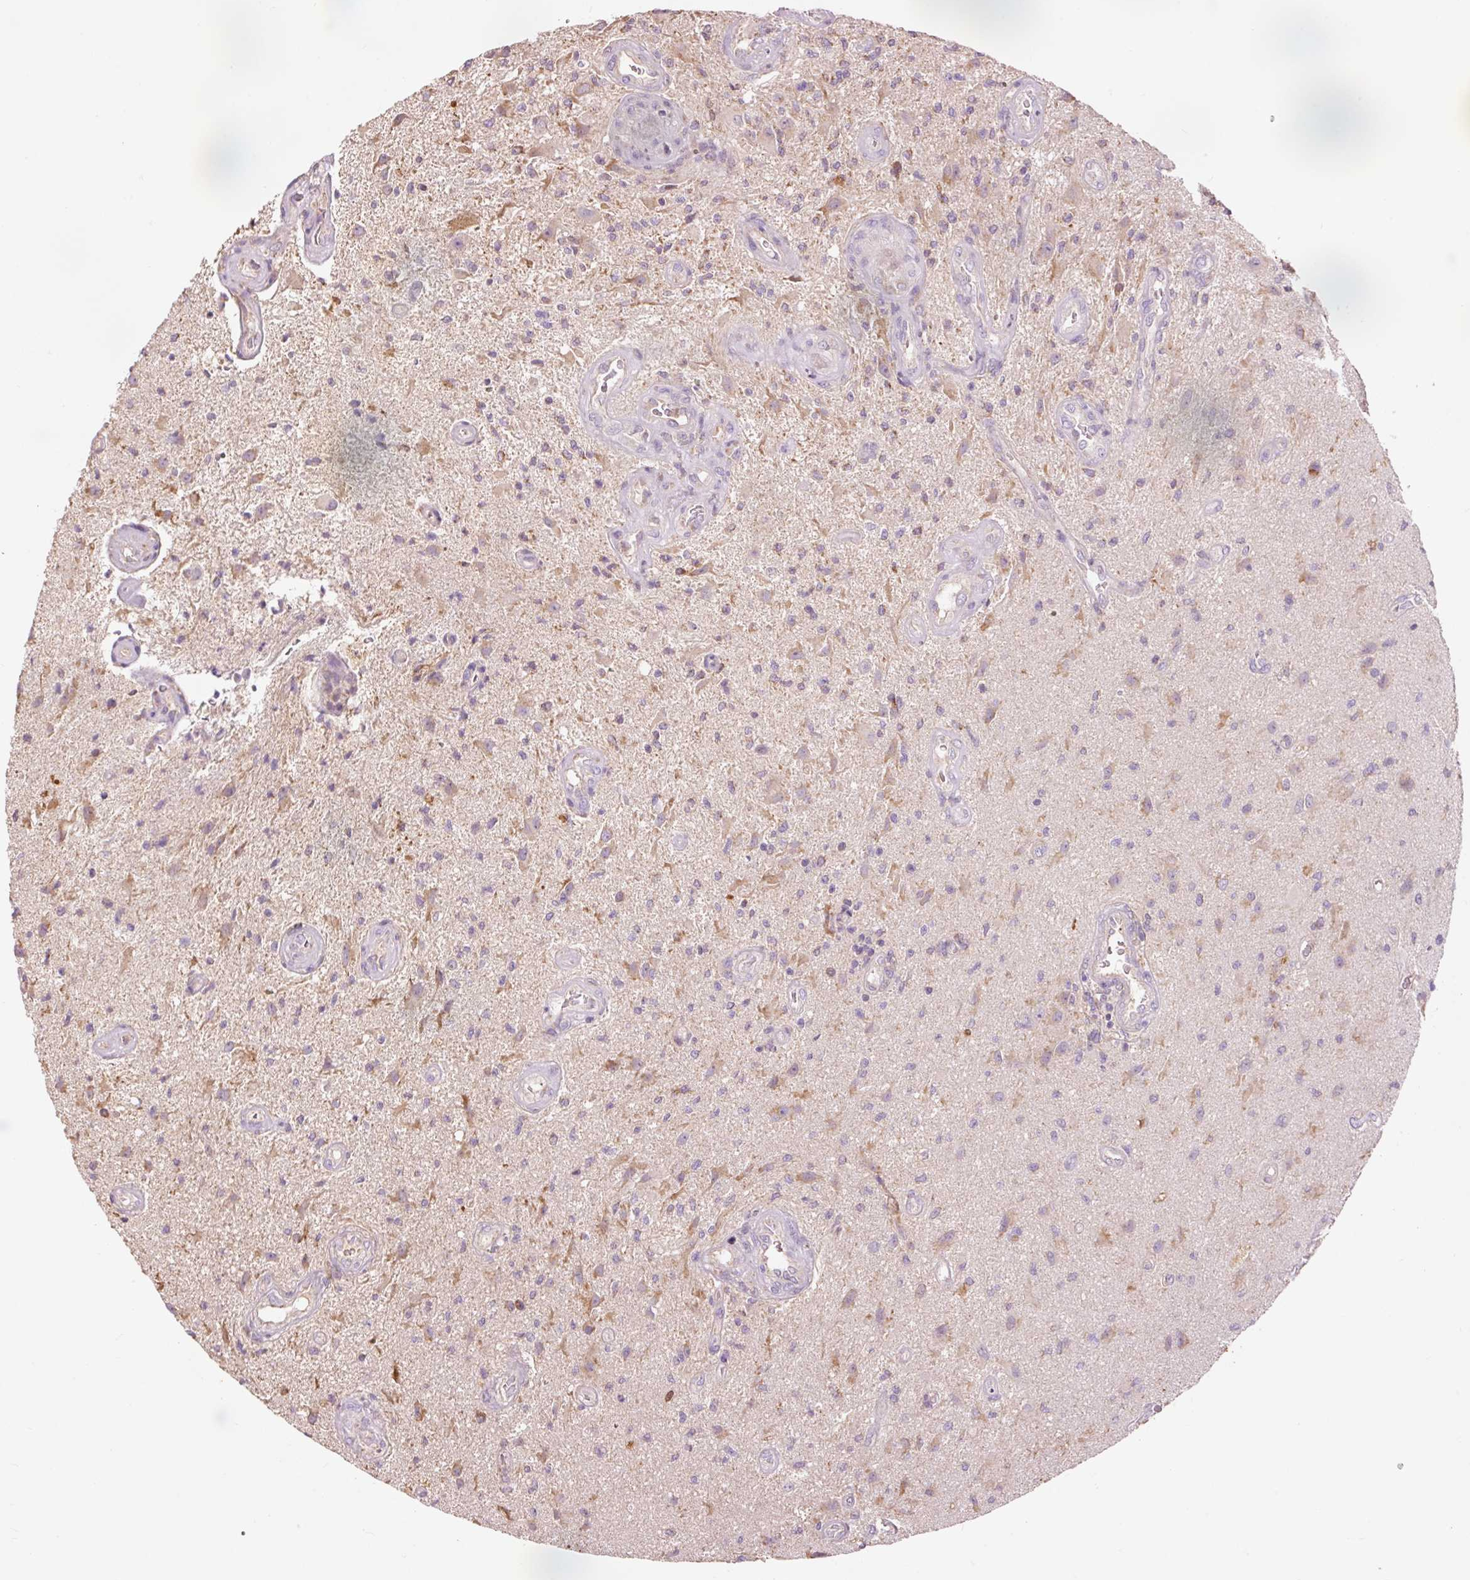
{"staining": {"intensity": "moderate", "quantity": "25%-75%", "location": "cytoplasmic/membranous"}, "tissue": "glioma", "cell_type": "Tumor cells", "image_type": "cancer", "snomed": [{"axis": "morphology", "description": "Glioma, malignant, High grade"}, {"axis": "topography", "description": "Brain"}], "caption": "The histopathology image displays immunohistochemical staining of malignant glioma (high-grade). There is moderate cytoplasmic/membranous expression is seen in about 25%-75% of tumor cells.", "gene": "PRDX5", "patient": {"sex": "male", "age": 67}}